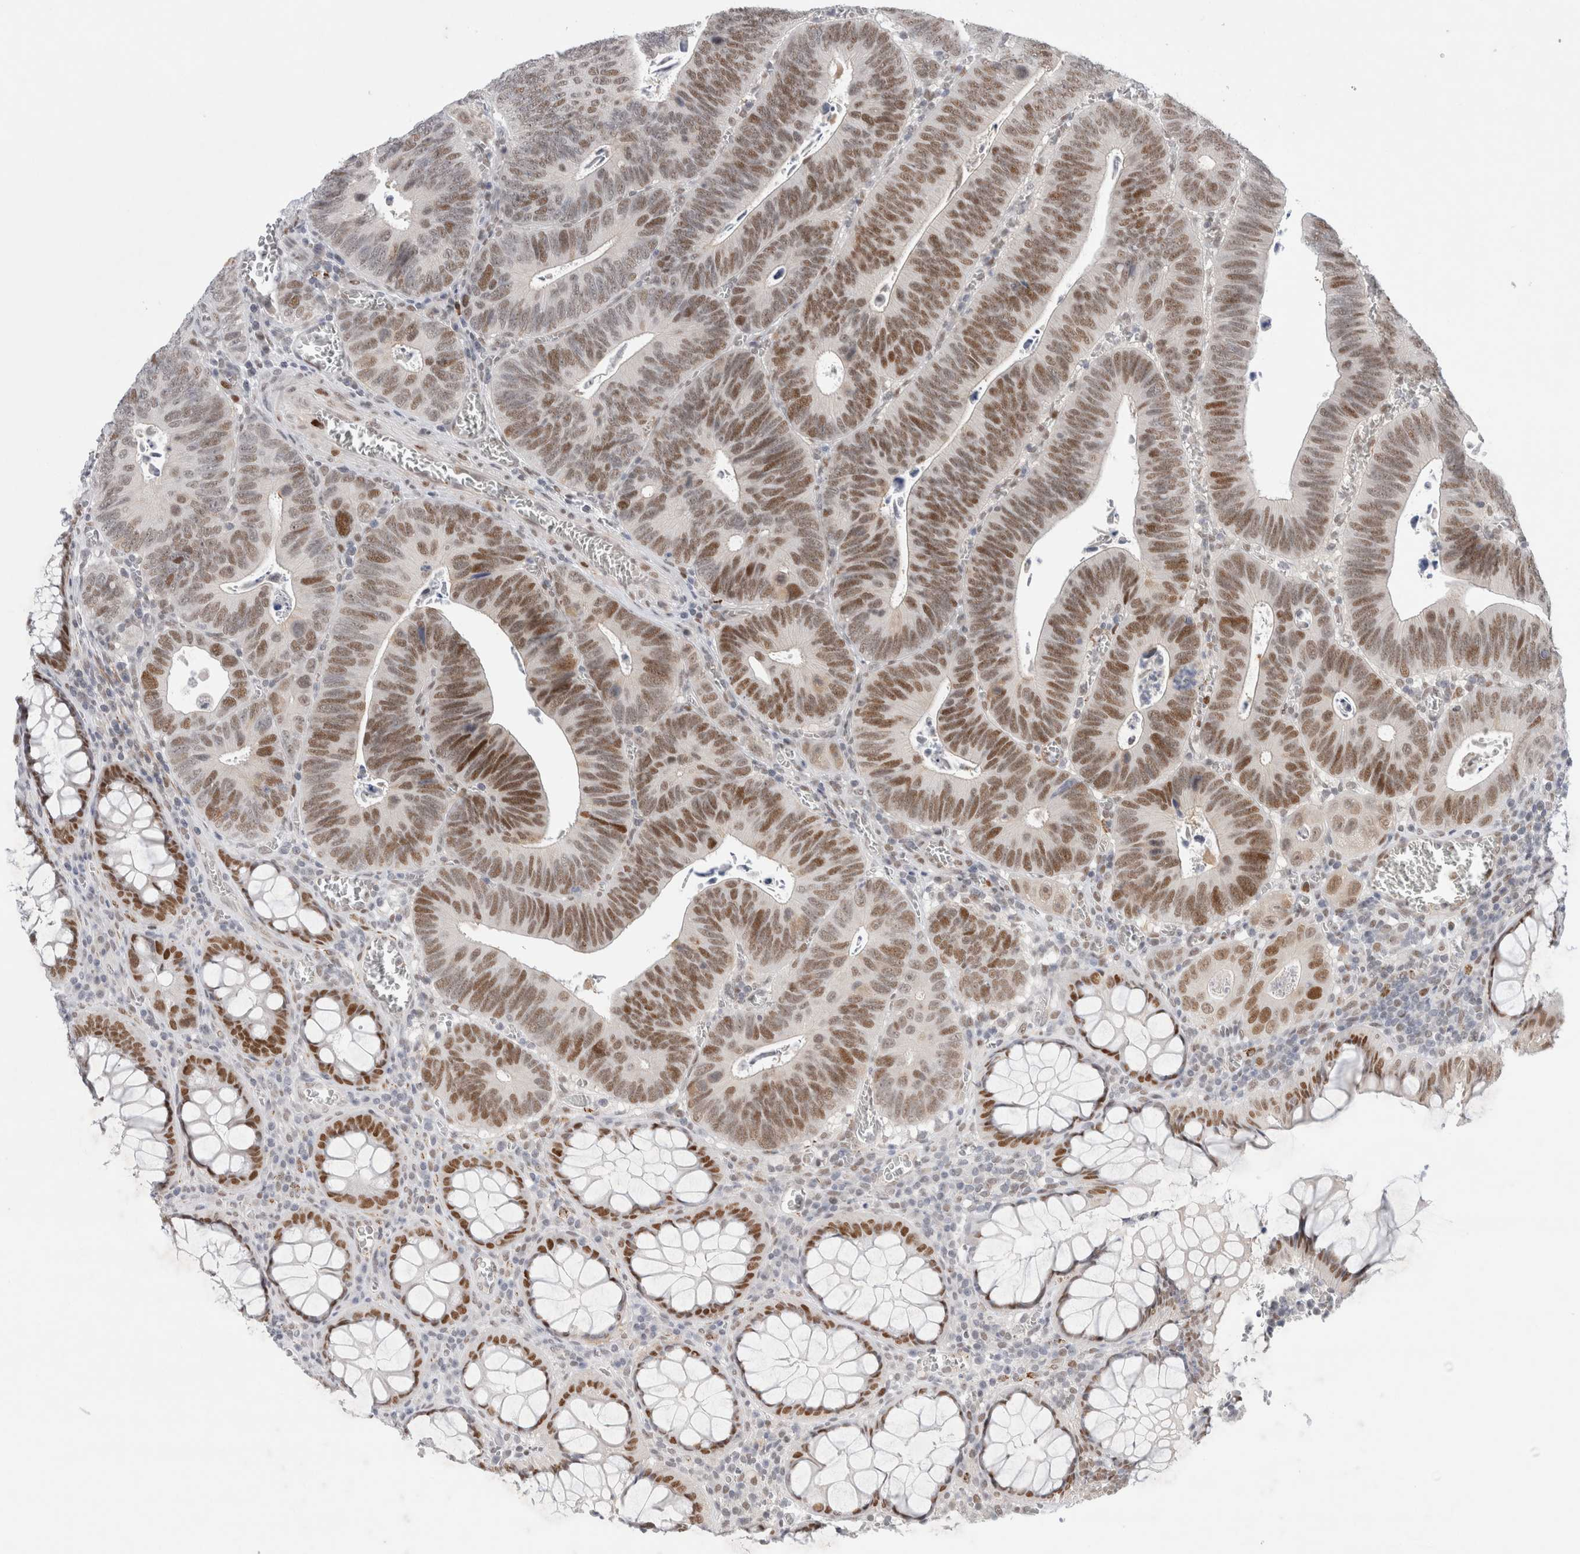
{"staining": {"intensity": "moderate", "quantity": ">75%", "location": "nuclear"}, "tissue": "colorectal cancer", "cell_type": "Tumor cells", "image_type": "cancer", "snomed": [{"axis": "morphology", "description": "Inflammation, NOS"}, {"axis": "morphology", "description": "Adenocarcinoma, NOS"}, {"axis": "topography", "description": "Colon"}], "caption": "Immunohistochemistry (IHC) histopathology image of human colorectal adenocarcinoma stained for a protein (brown), which exhibits medium levels of moderate nuclear expression in about >75% of tumor cells.", "gene": "KNL1", "patient": {"sex": "male", "age": 72}}